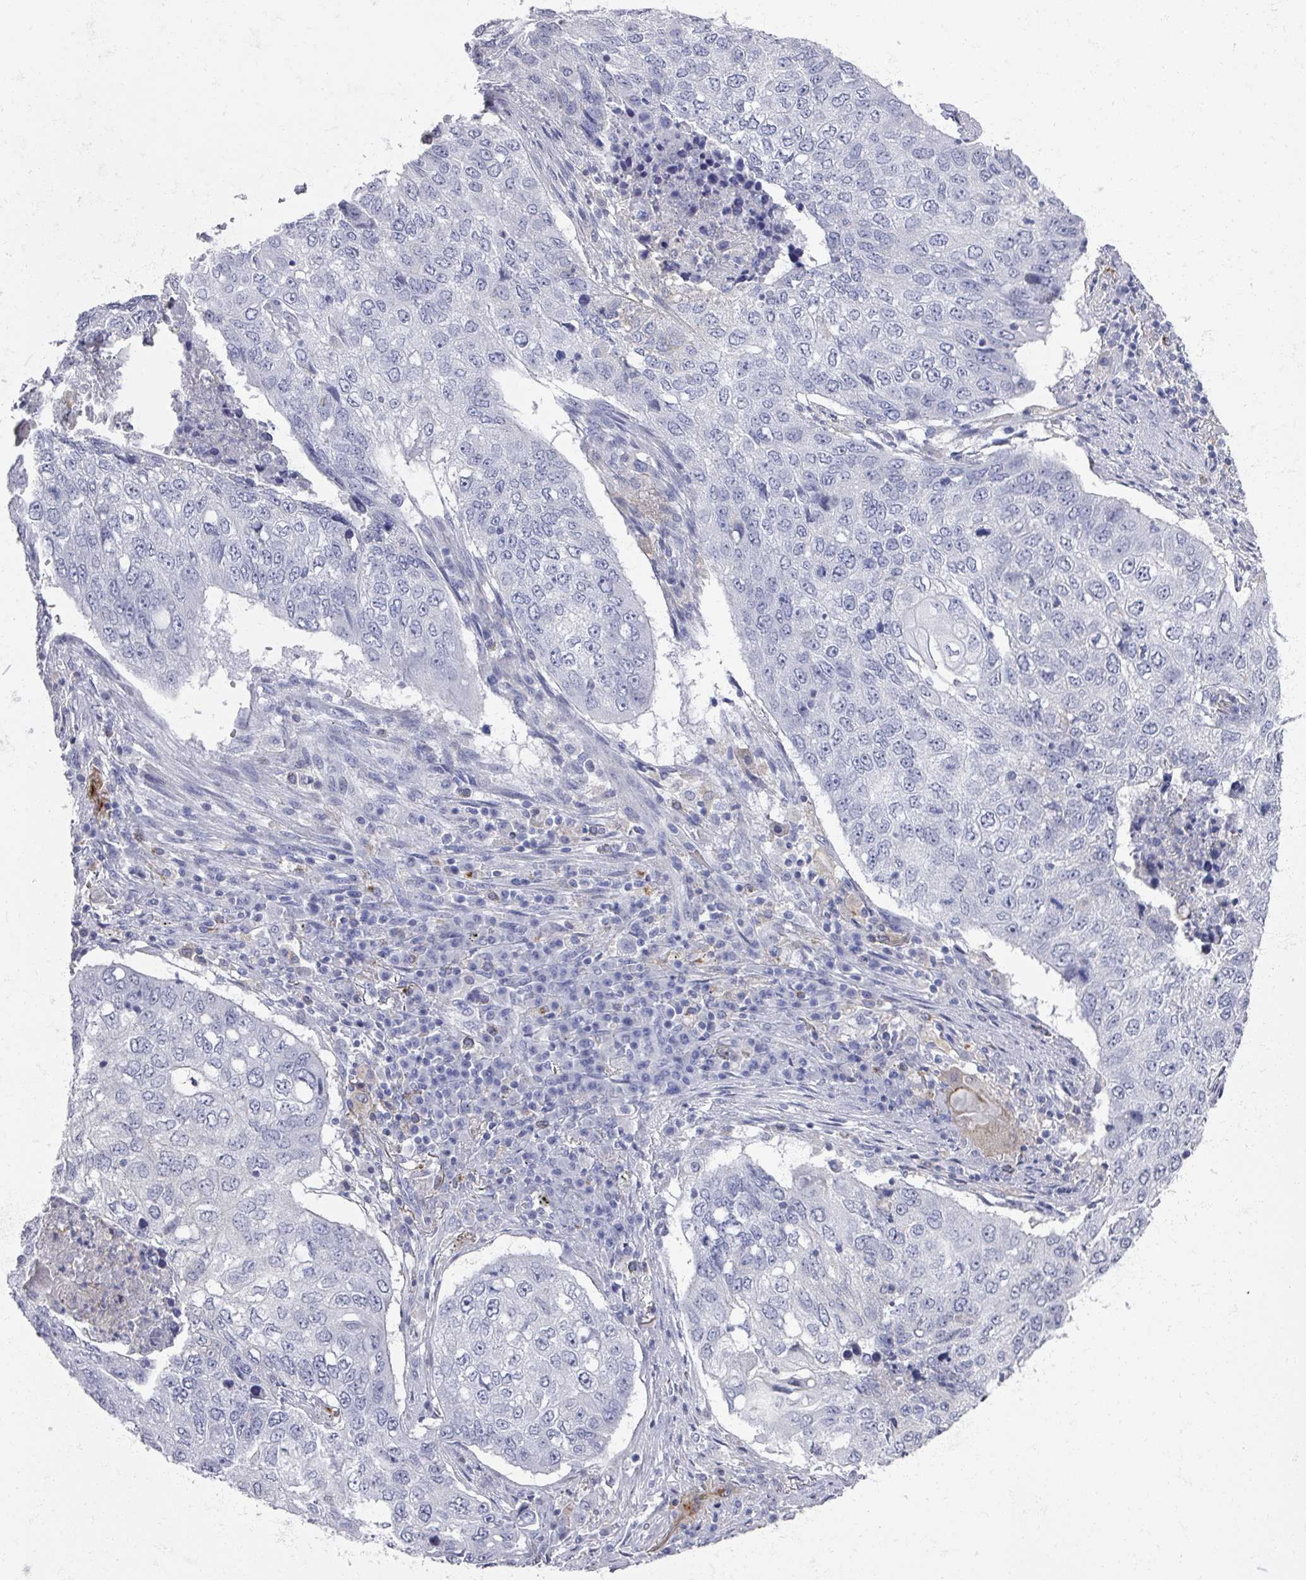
{"staining": {"intensity": "negative", "quantity": "none", "location": "none"}, "tissue": "lung cancer", "cell_type": "Tumor cells", "image_type": "cancer", "snomed": [{"axis": "morphology", "description": "Squamous cell carcinoma, NOS"}, {"axis": "topography", "description": "Lung"}], "caption": "High power microscopy micrograph of an immunohistochemistry (IHC) micrograph of lung cancer, revealing no significant staining in tumor cells.", "gene": "OMG", "patient": {"sex": "female", "age": 63}}